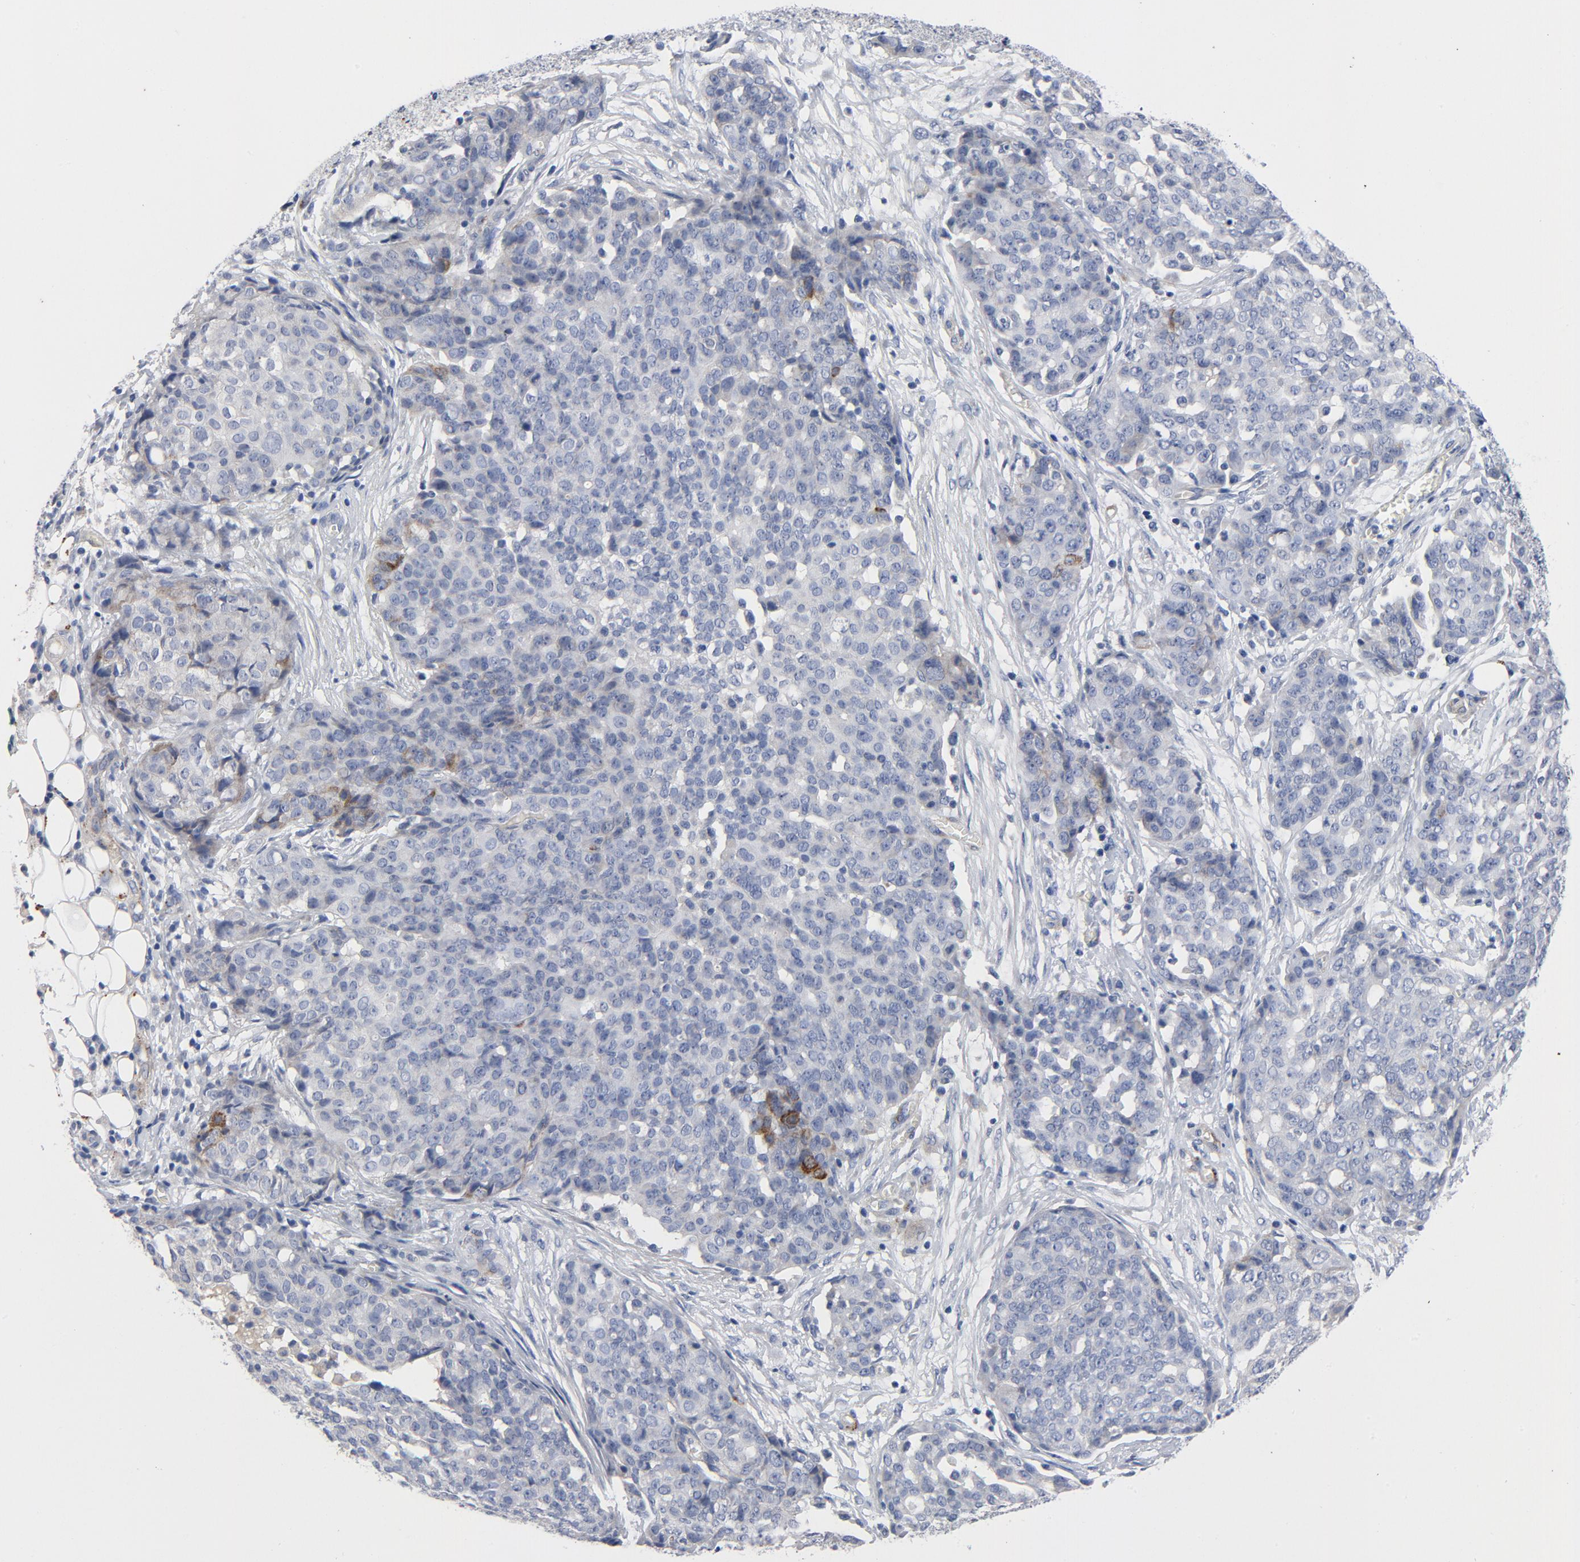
{"staining": {"intensity": "strong", "quantity": "<25%", "location": "cytoplasmic/membranous"}, "tissue": "ovarian cancer", "cell_type": "Tumor cells", "image_type": "cancer", "snomed": [{"axis": "morphology", "description": "Cystadenocarcinoma, serous, NOS"}, {"axis": "topography", "description": "Soft tissue"}, {"axis": "topography", "description": "Ovary"}], "caption": "Approximately <25% of tumor cells in ovarian cancer (serous cystadenocarcinoma) exhibit strong cytoplasmic/membranous protein expression as visualized by brown immunohistochemical staining.", "gene": "LAMC1", "patient": {"sex": "female", "age": 57}}